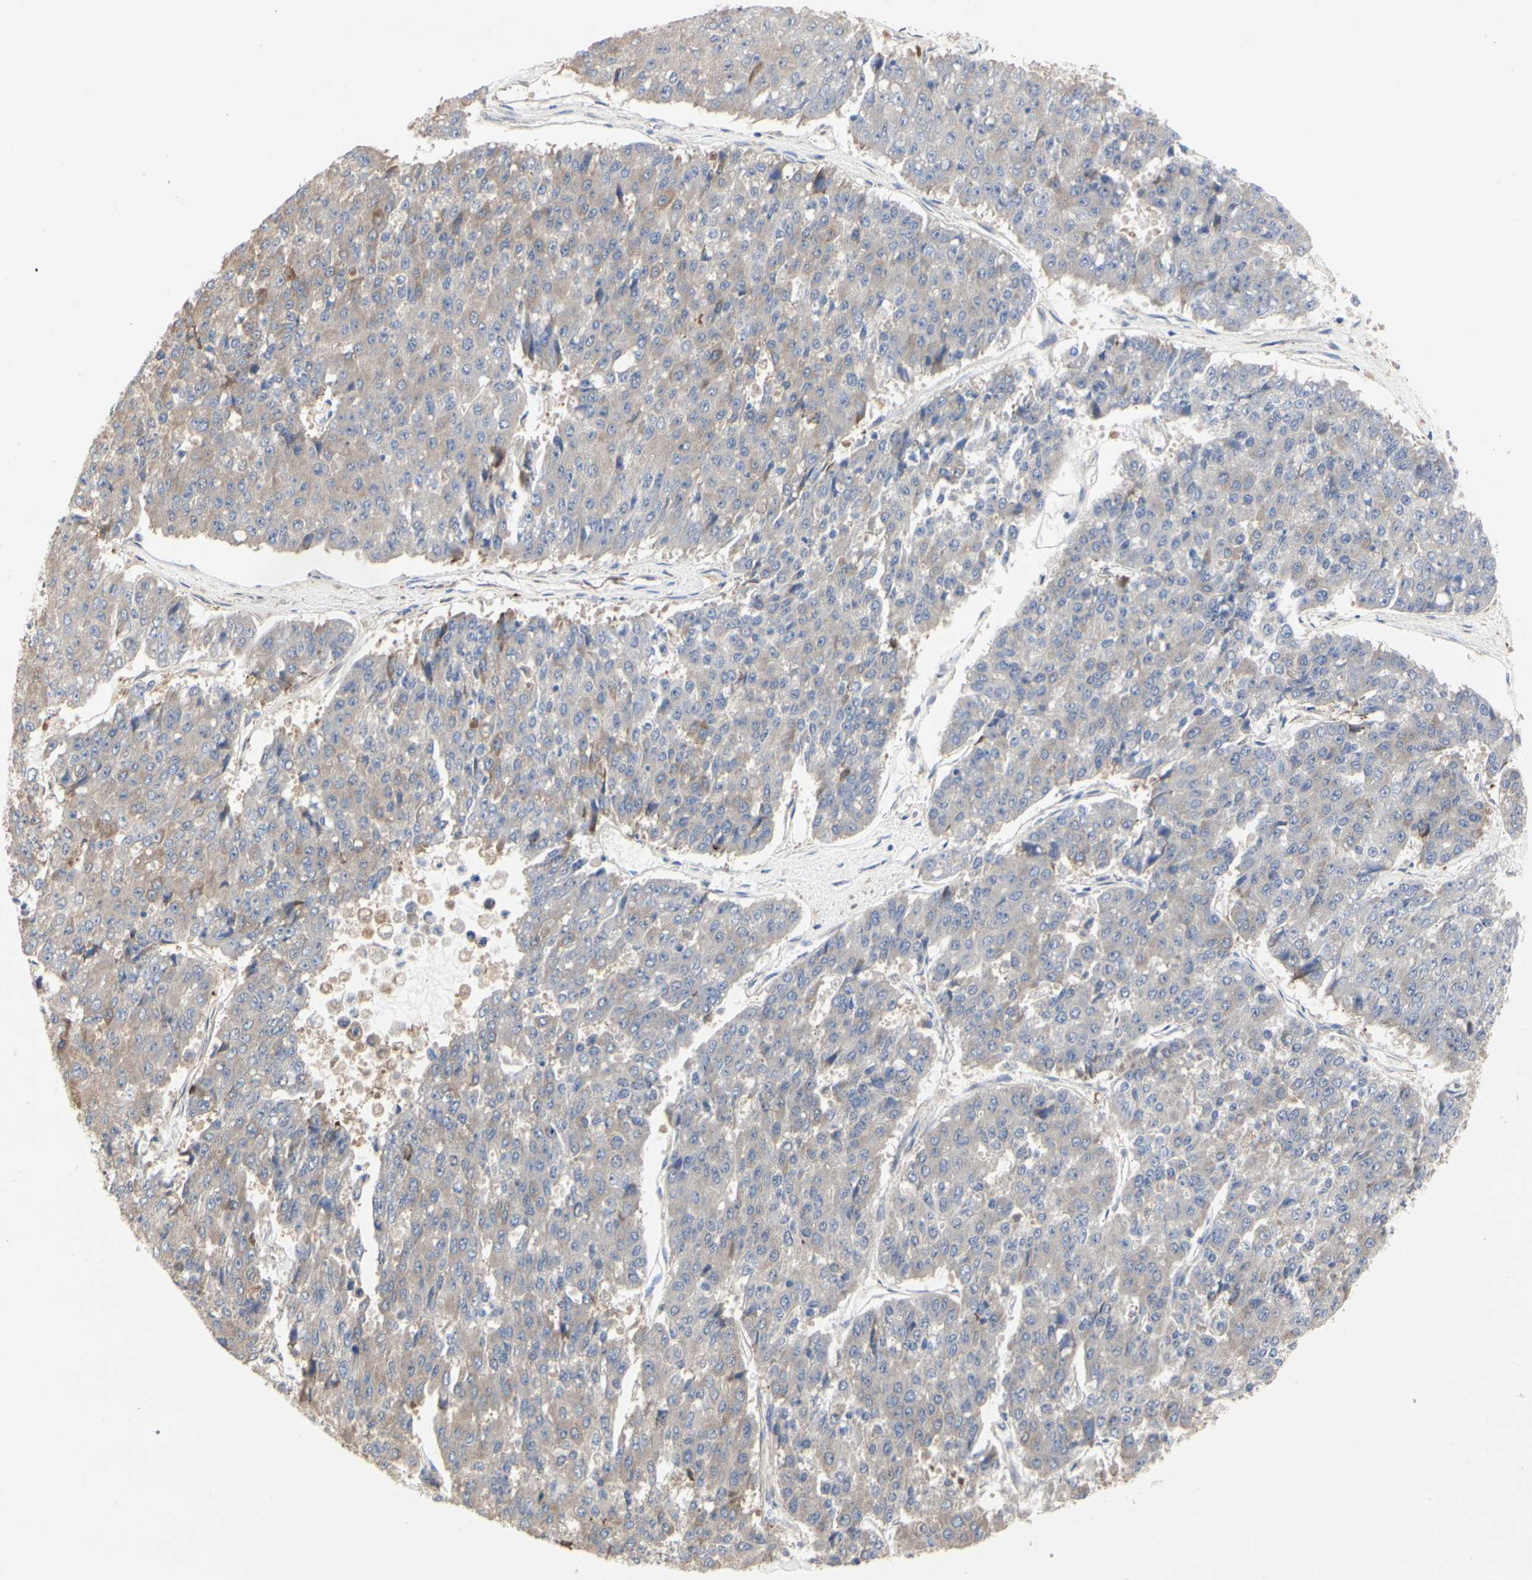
{"staining": {"intensity": "weak", "quantity": "25%-75%", "location": "cytoplasmic/membranous"}, "tissue": "pancreatic cancer", "cell_type": "Tumor cells", "image_type": "cancer", "snomed": [{"axis": "morphology", "description": "Adenocarcinoma, NOS"}, {"axis": "topography", "description": "Pancreas"}], "caption": "The photomicrograph displays immunohistochemical staining of adenocarcinoma (pancreatic). There is weak cytoplasmic/membranous staining is seen in about 25%-75% of tumor cells.", "gene": "C3orf52", "patient": {"sex": "male", "age": 50}}